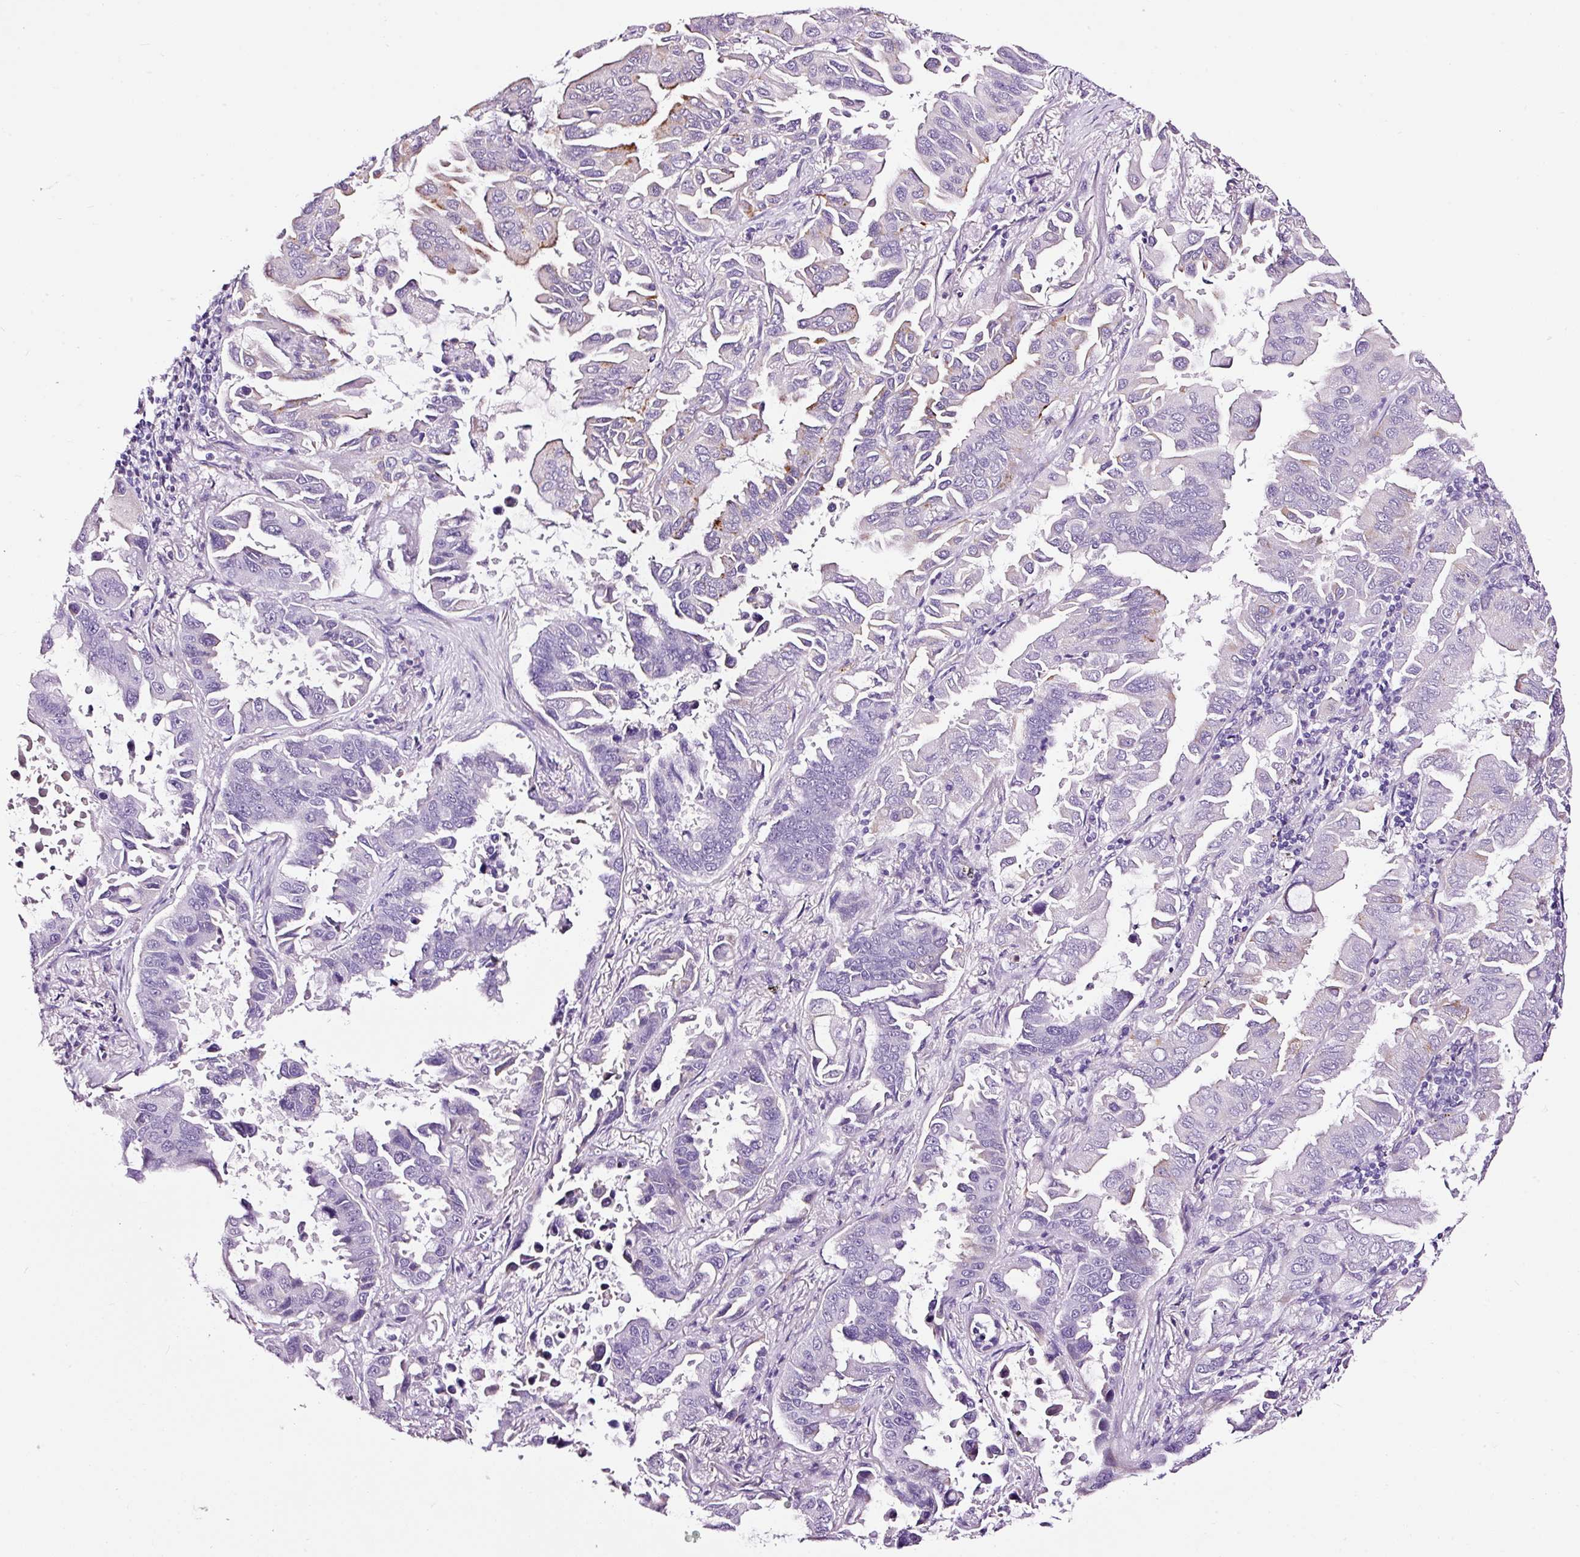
{"staining": {"intensity": "negative", "quantity": "none", "location": "none"}, "tissue": "lung cancer", "cell_type": "Tumor cells", "image_type": "cancer", "snomed": [{"axis": "morphology", "description": "Adenocarcinoma, NOS"}, {"axis": "topography", "description": "Lung"}], "caption": "This is an immunohistochemistry (IHC) micrograph of lung cancer (adenocarcinoma). There is no expression in tumor cells.", "gene": "RTF2", "patient": {"sex": "male", "age": 64}}